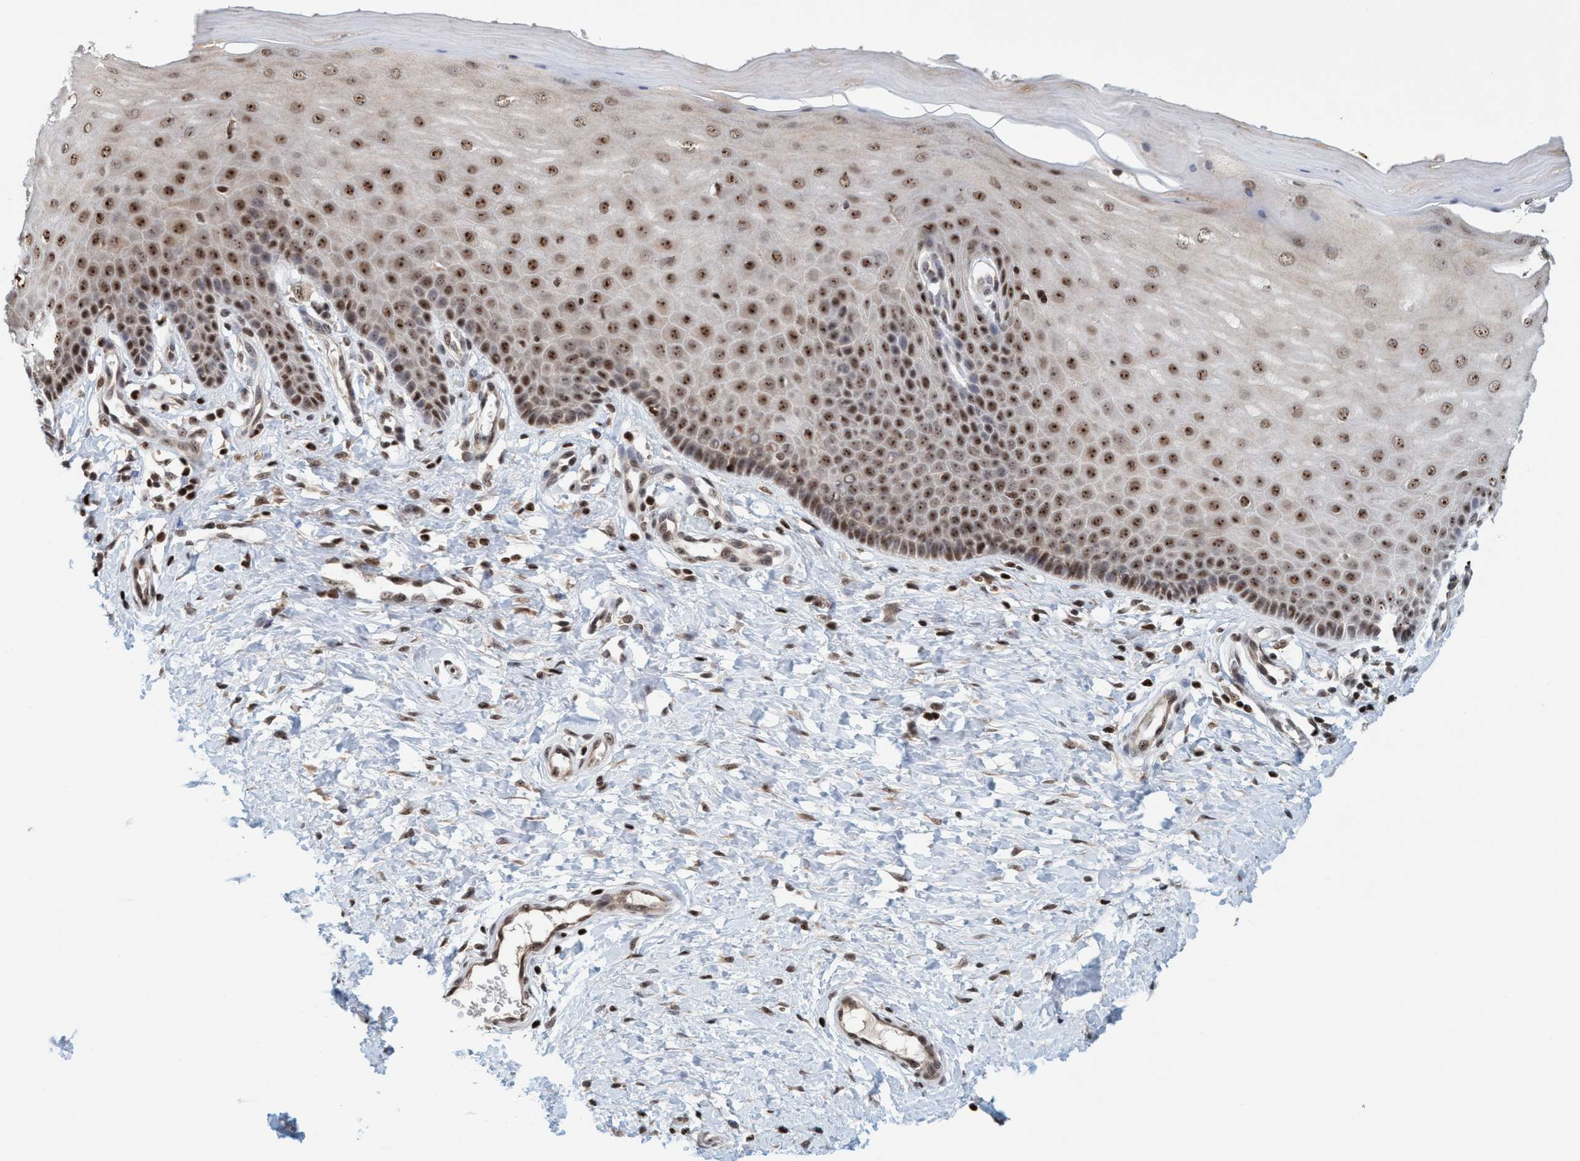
{"staining": {"intensity": "strong", "quantity": ">75%", "location": "nuclear"}, "tissue": "cervix", "cell_type": "Glandular cells", "image_type": "normal", "snomed": [{"axis": "morphology", "description": "Normal tissue, NOS"}, {"axis": "topography", "description": "Cervix"}], "caption": "Cervix stained for a protein displays strong nuclear positivity in glandular cells. The staining is performed using DAB (3,3'-diaminobenzidine) brown chromogen to label protein expression. The nuclei are counter-stained blue using hematoxylin.", "gene": "SMCR8", "patient": {"sex": "female", "age": 55}}